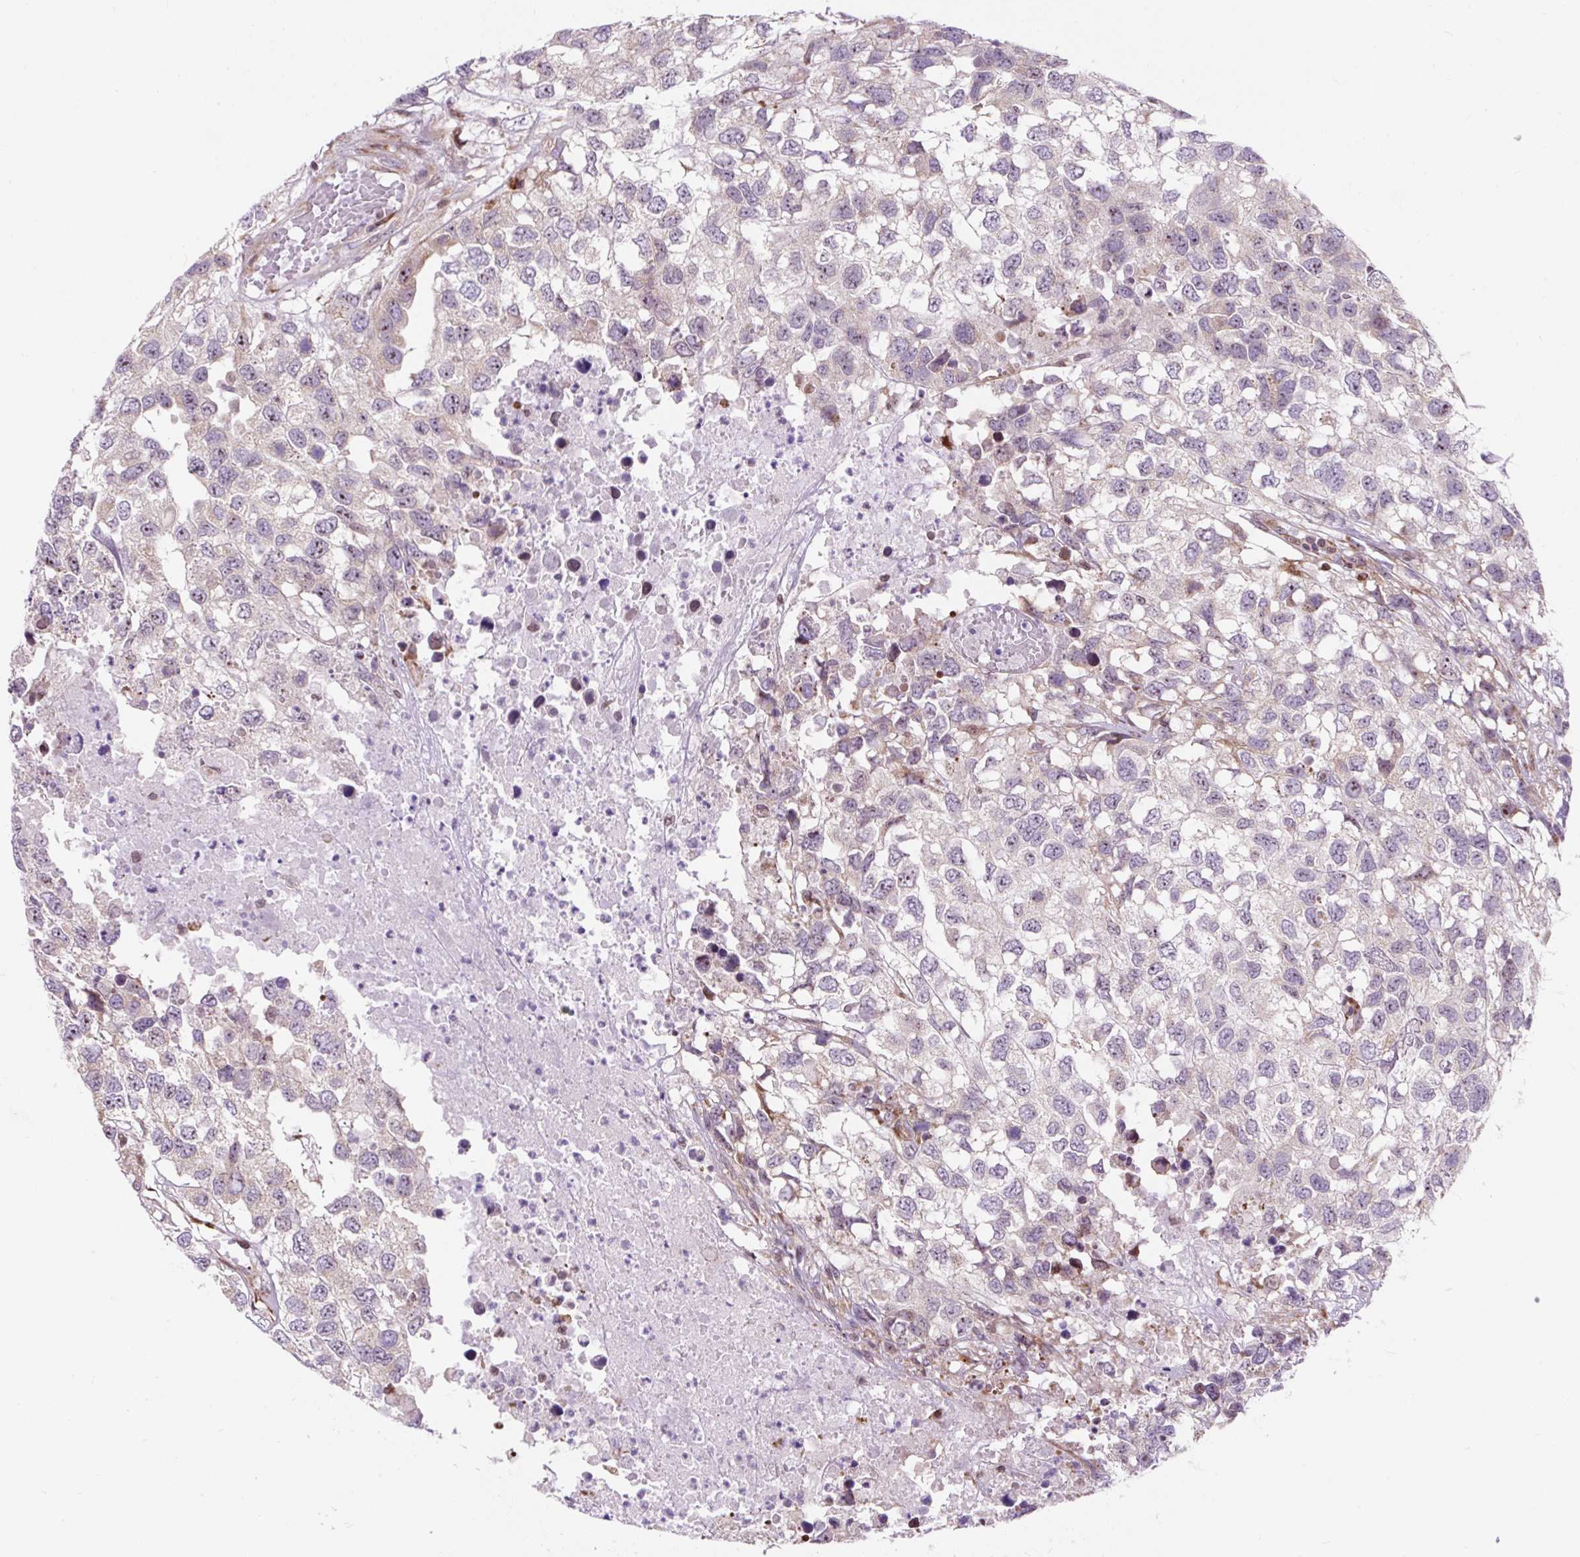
{"staining": {"intensity": "weak", "quantity": "<25%", "location": "cytoplasmic/membranous"}, "tissue": "testis cancer", "cell_type": "Tumor cells", "image_type": "cancer", "snomed": [{"axis": "morphology", "description": "Carcinoma, Embryonal, NOS"}, {"axis": "topography", "description": "Testis"}], "caption": "Protein analysis of embryonal carcinoma (testis) reveals no significant positivity in tumor cells.", "gene": "CISD3", "patient": {"sex": "male", "age": 83}}